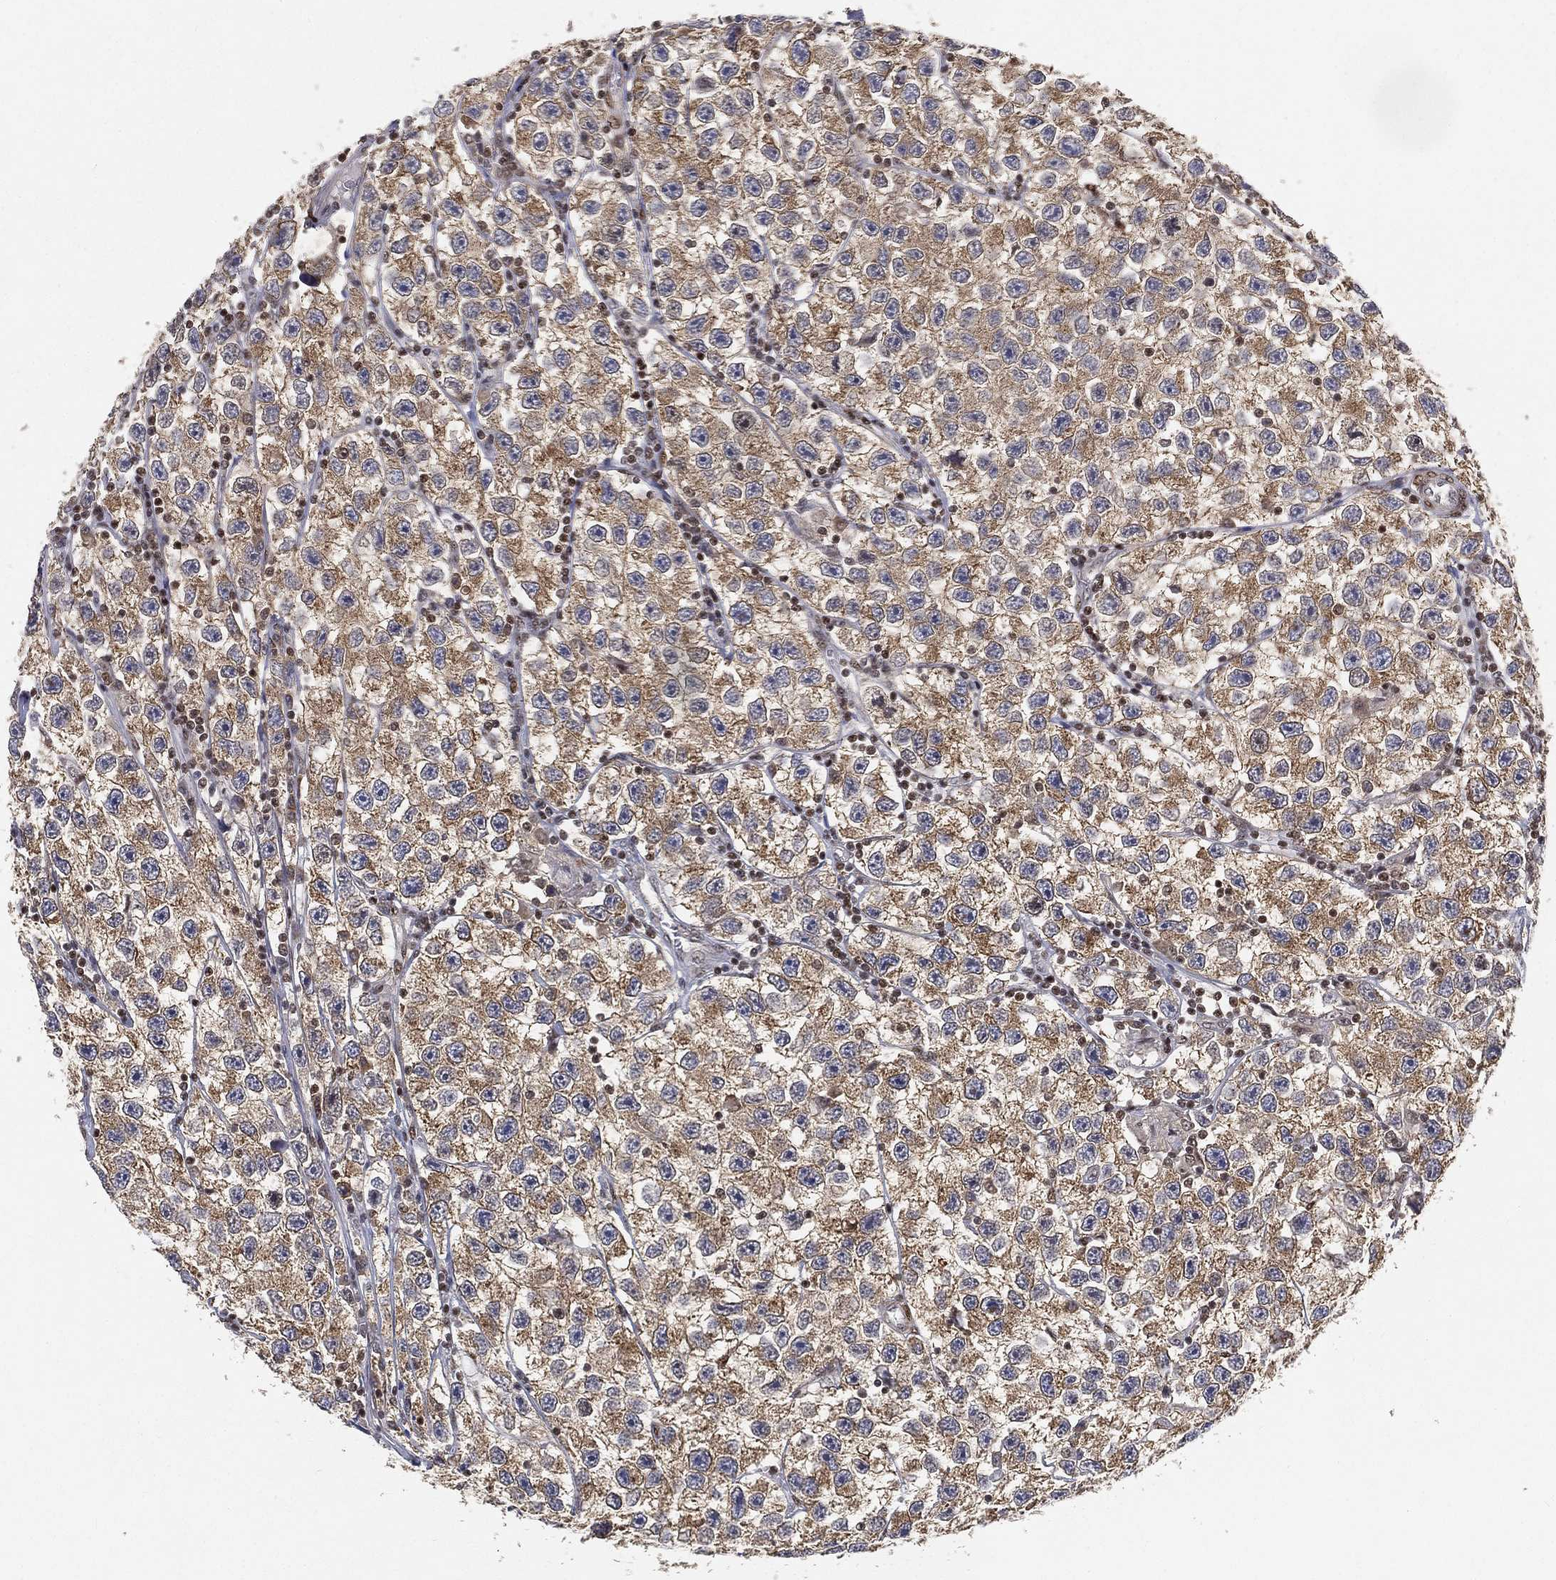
{"staining": {"intensity": "moderate", "quantity": "25%-75%", "location": "cytoplasmic/membranous"}, "tissue": "testis cancer", "cell_type": "Tumor cells", "image_type": "cancer", "snomed": [{"axis": "morphology", "description": "Seminoma, NOS"}, {"axis": "topography", "description": "Testis"}], "caption": "IHC (DAB (3,3'-diaminobenzidine)) staining of human testis cancer reveals moderate cytoplasmic/membranous protein positivity in approximately 25%-75% of tumor cells.", "gene": "CRTC3", "patient": {"sex": "male", "age": 26}}